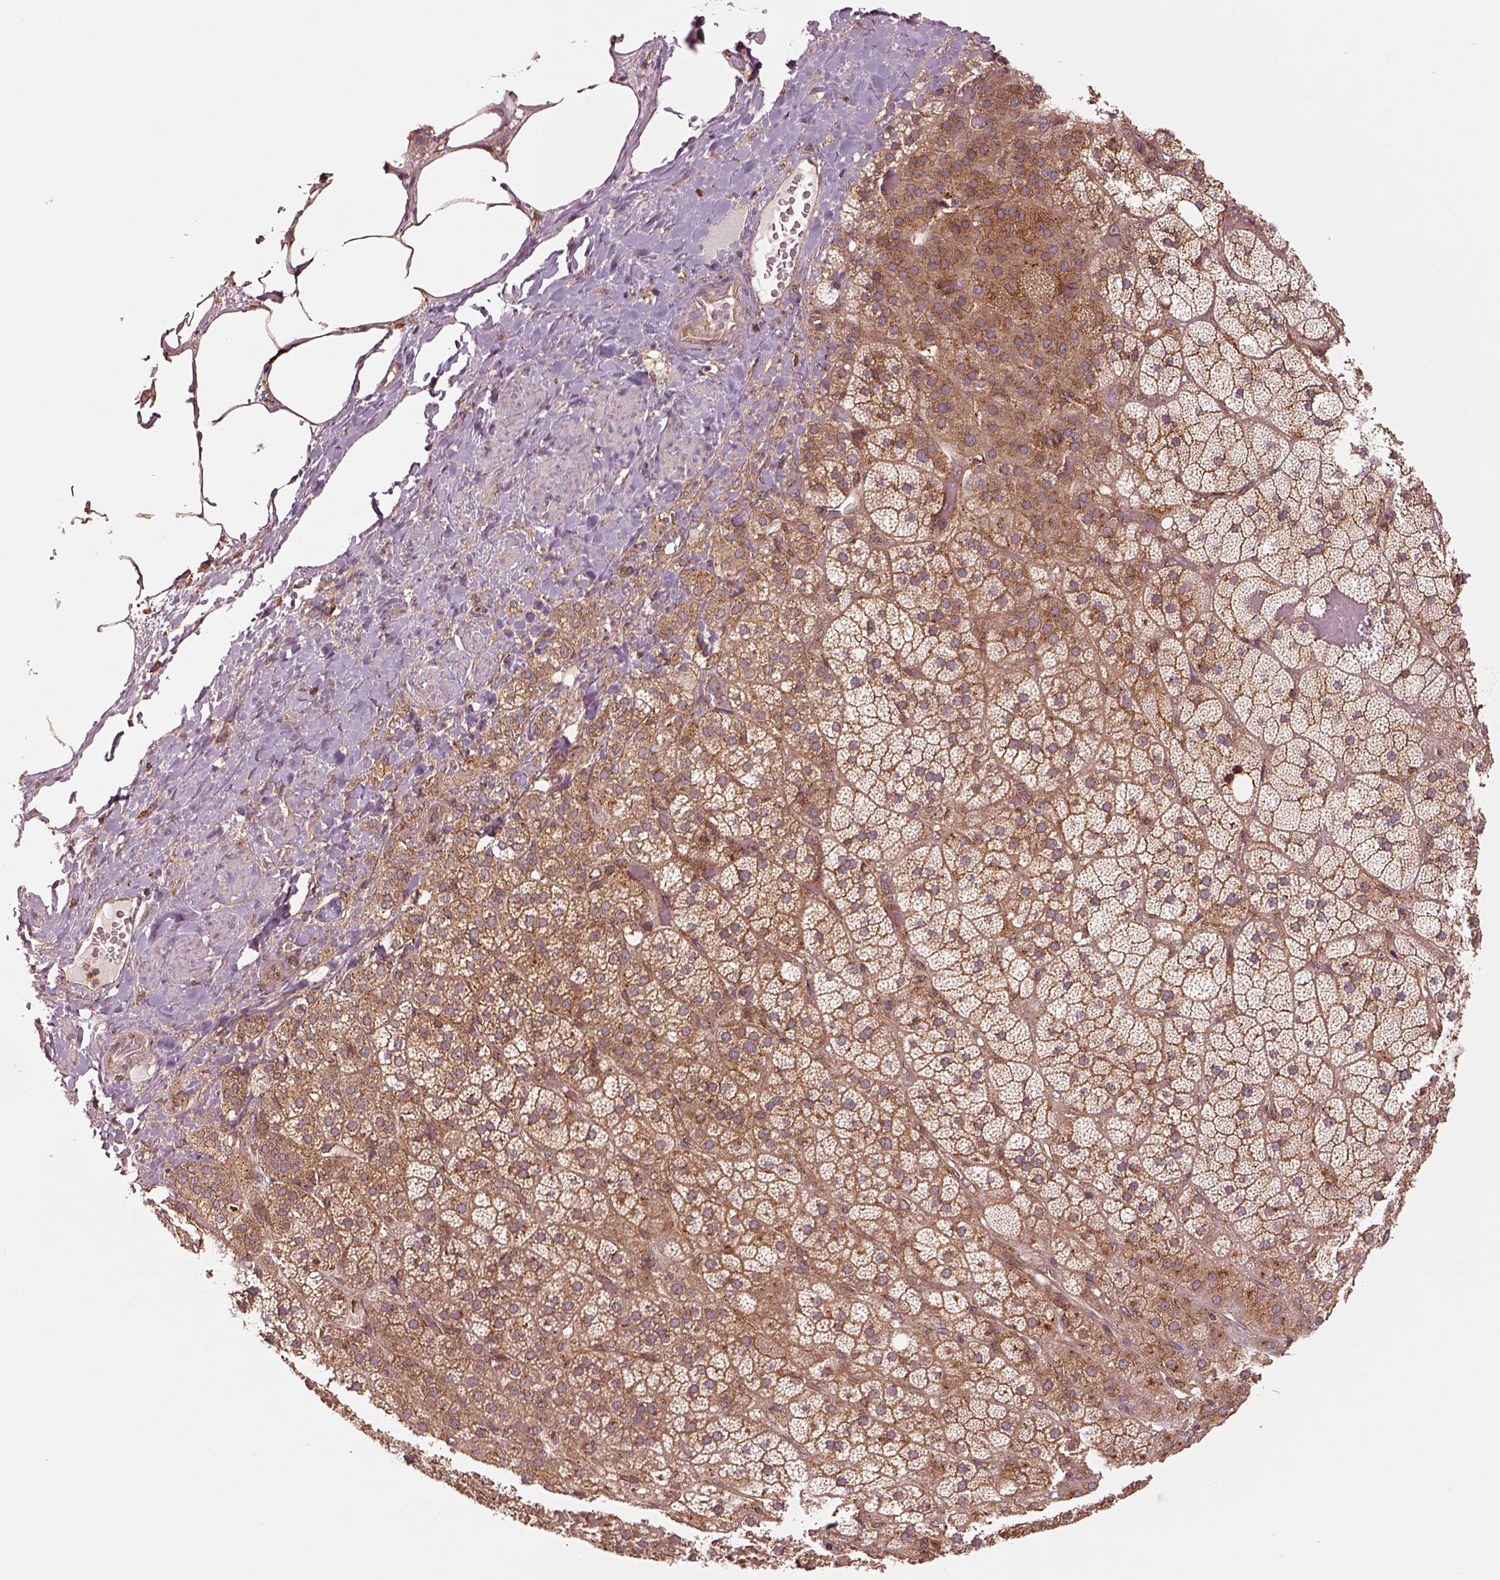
{"staining": {"intensity": "moderate", "quantity": ">75%", "location": "cytoplasmic/membranous"}, "tissue": "adrenal gland", "cell_type": "Glandular cells", "image_type": "normal", "snomed": [{"axis": "morphology", "description": "Normal tissue, NOS"}, {"axis": "topography", "description": "Adrenal gland"}], "caption": "Adrenal gland stained for a protein displays moderate cytoplasmic/membranous positivity in glandular cells. (brown staining indicates protein expression, while blue staining denotes nuclei).", "gene": "WASHC2A", "patient": {"sex": "male", "age": 57}}